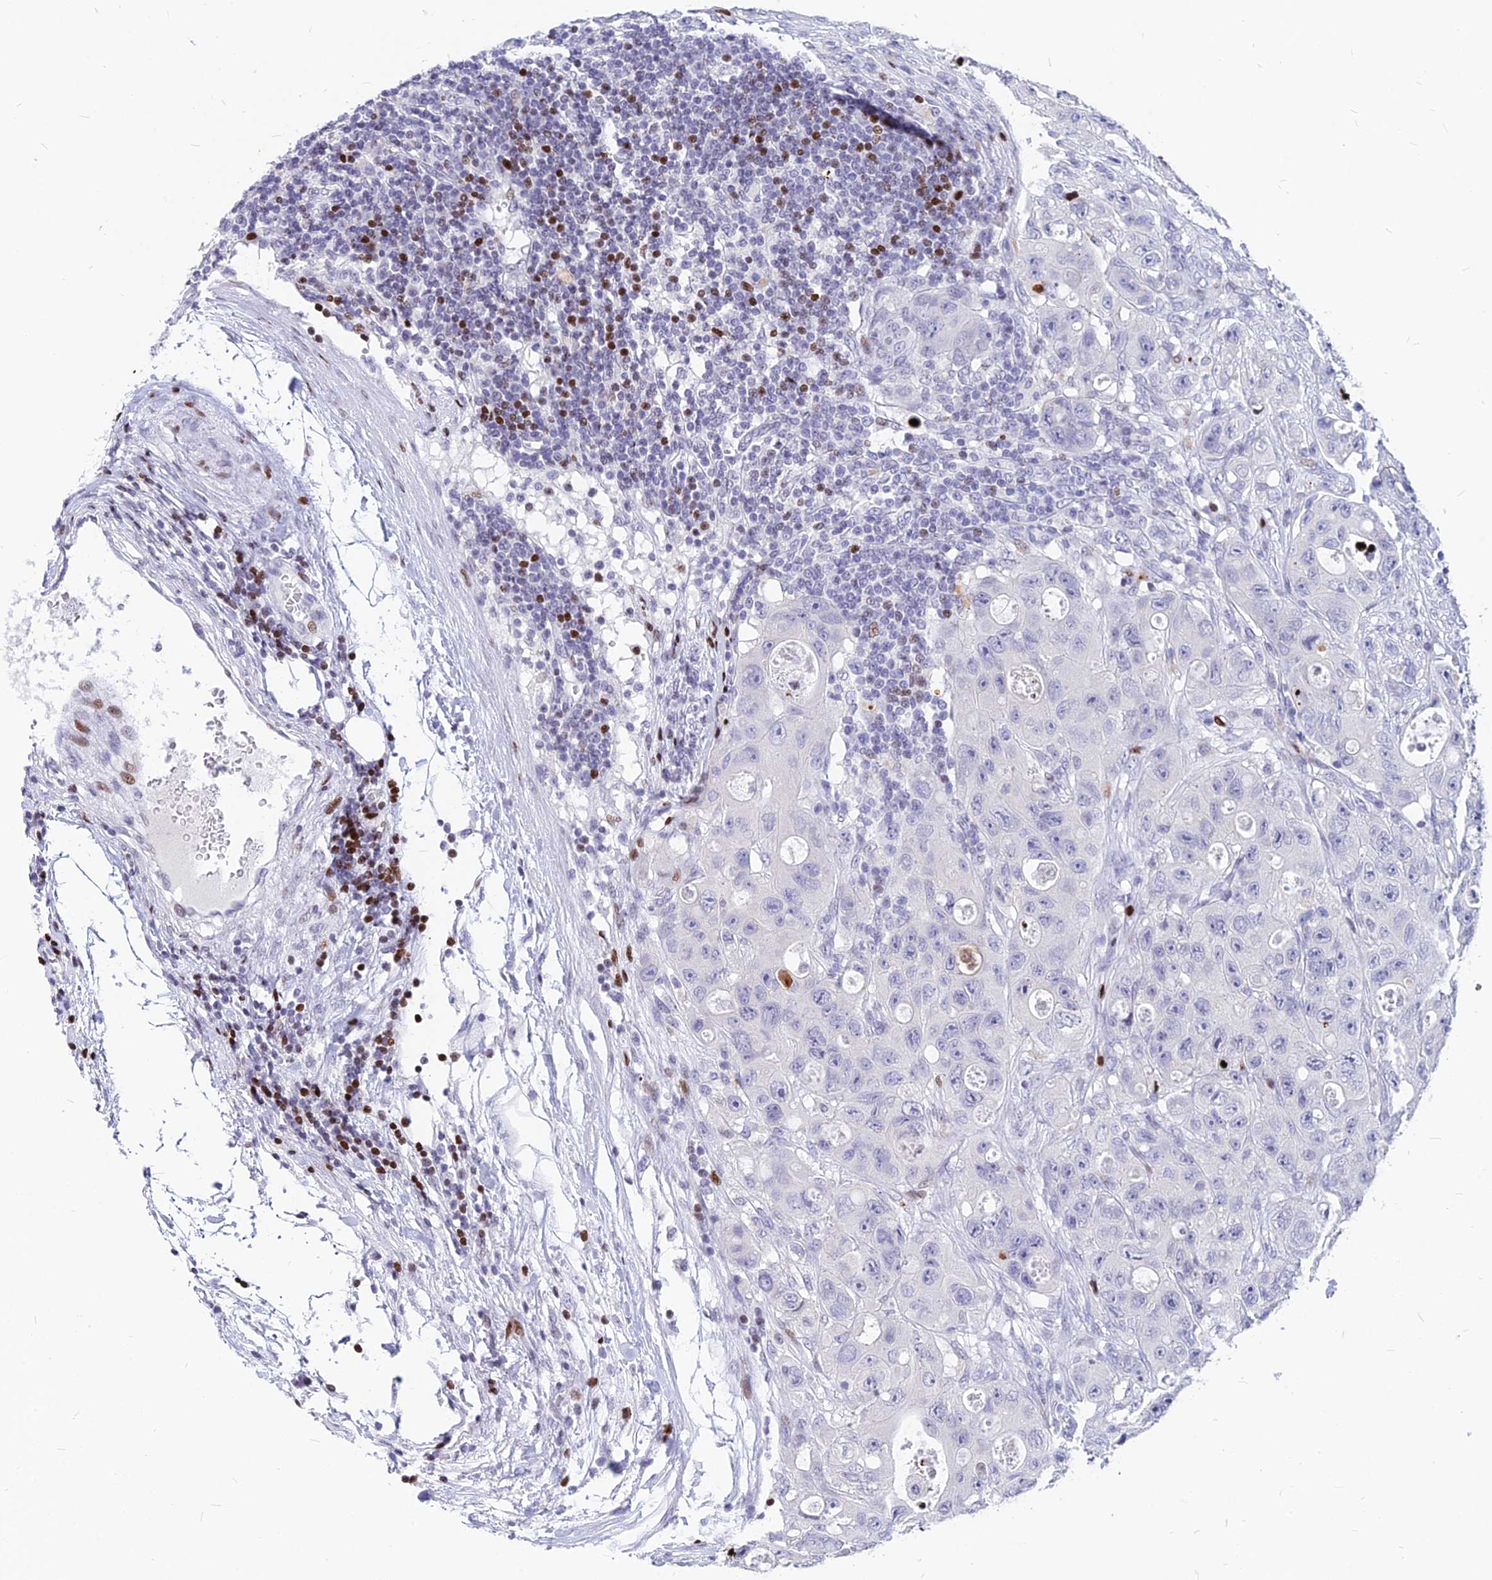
{"staining": {"intensity": "negative", "quantity": "none", "location": "none"}, "tissue": "colorectal cancer", "cell_type": "Tumor cells", "image_type": "cancer", "snomed": [{"axis": "morphology", "description": "Adenocarcinoma, NOS"}, {"axis": "topography", "description": "Colon"}], "caption": "Immunohistochemistry histopathology image of neoplastic tissue: adenocarcinoma (colorectal) stained with DAB shows no significant protein expression in tumor cells.", "gene": "PRPS1", "patient": {"sex": "female", "age": 46}}